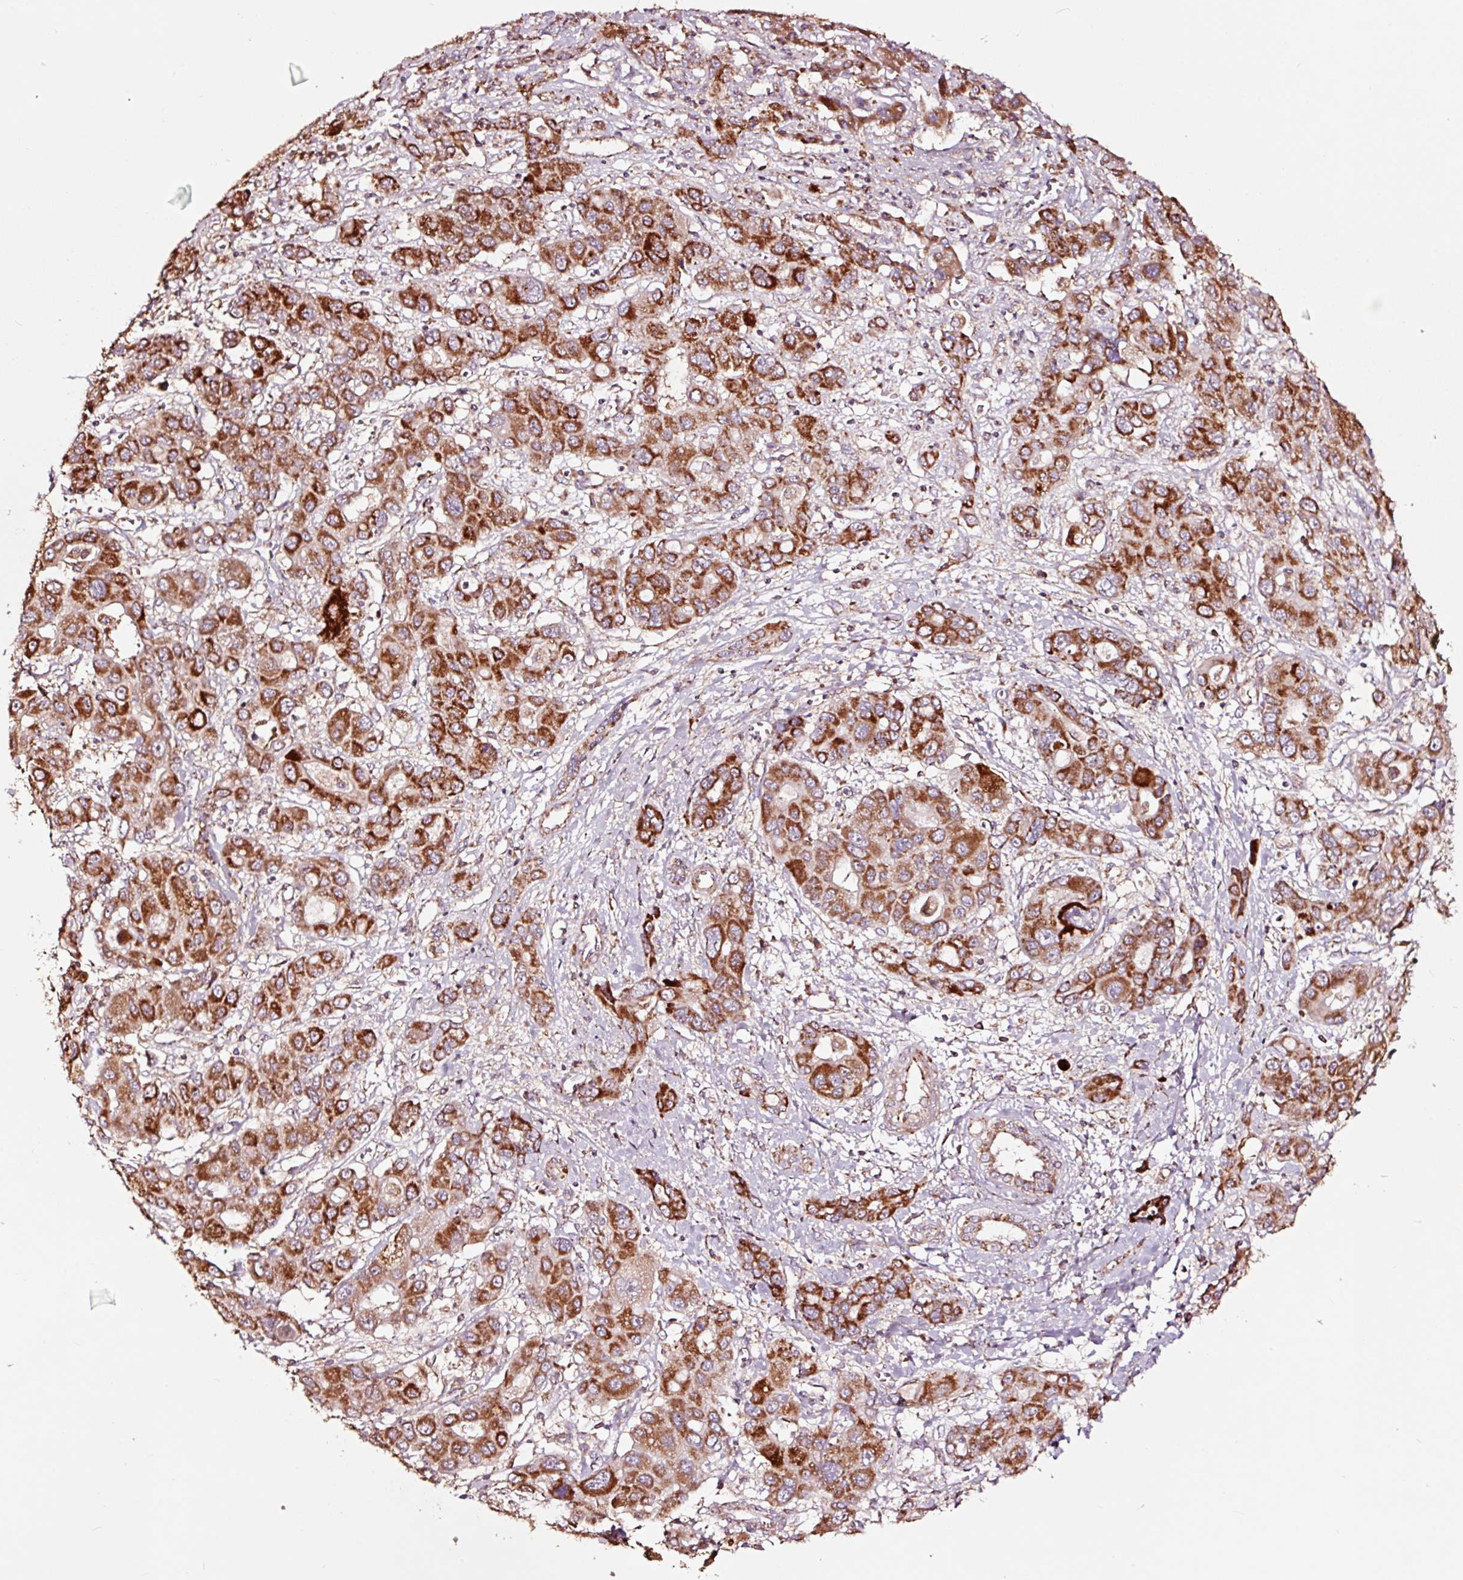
{"staining": {"intensity": "strong", "quantity": ">75%", "location": "cytoplasmic/membranous"}, "tissue": "liver cancer", "cell_type": "Tumor cells", "image_type": "cancer", "snomed": [{"axis": "morphology", "description": "Cholangiocarcinoma"}, {"axis": "topography", "description": "Liver"}], "caption": "Cholangiocarcinoma (liver) stained with immunohistochemistry displays strong cytoplasmic/membranous expression in approximately >75% of tumor cells.", "gene": "TPM1", "patient": {"sex": "male", "age": 67}}